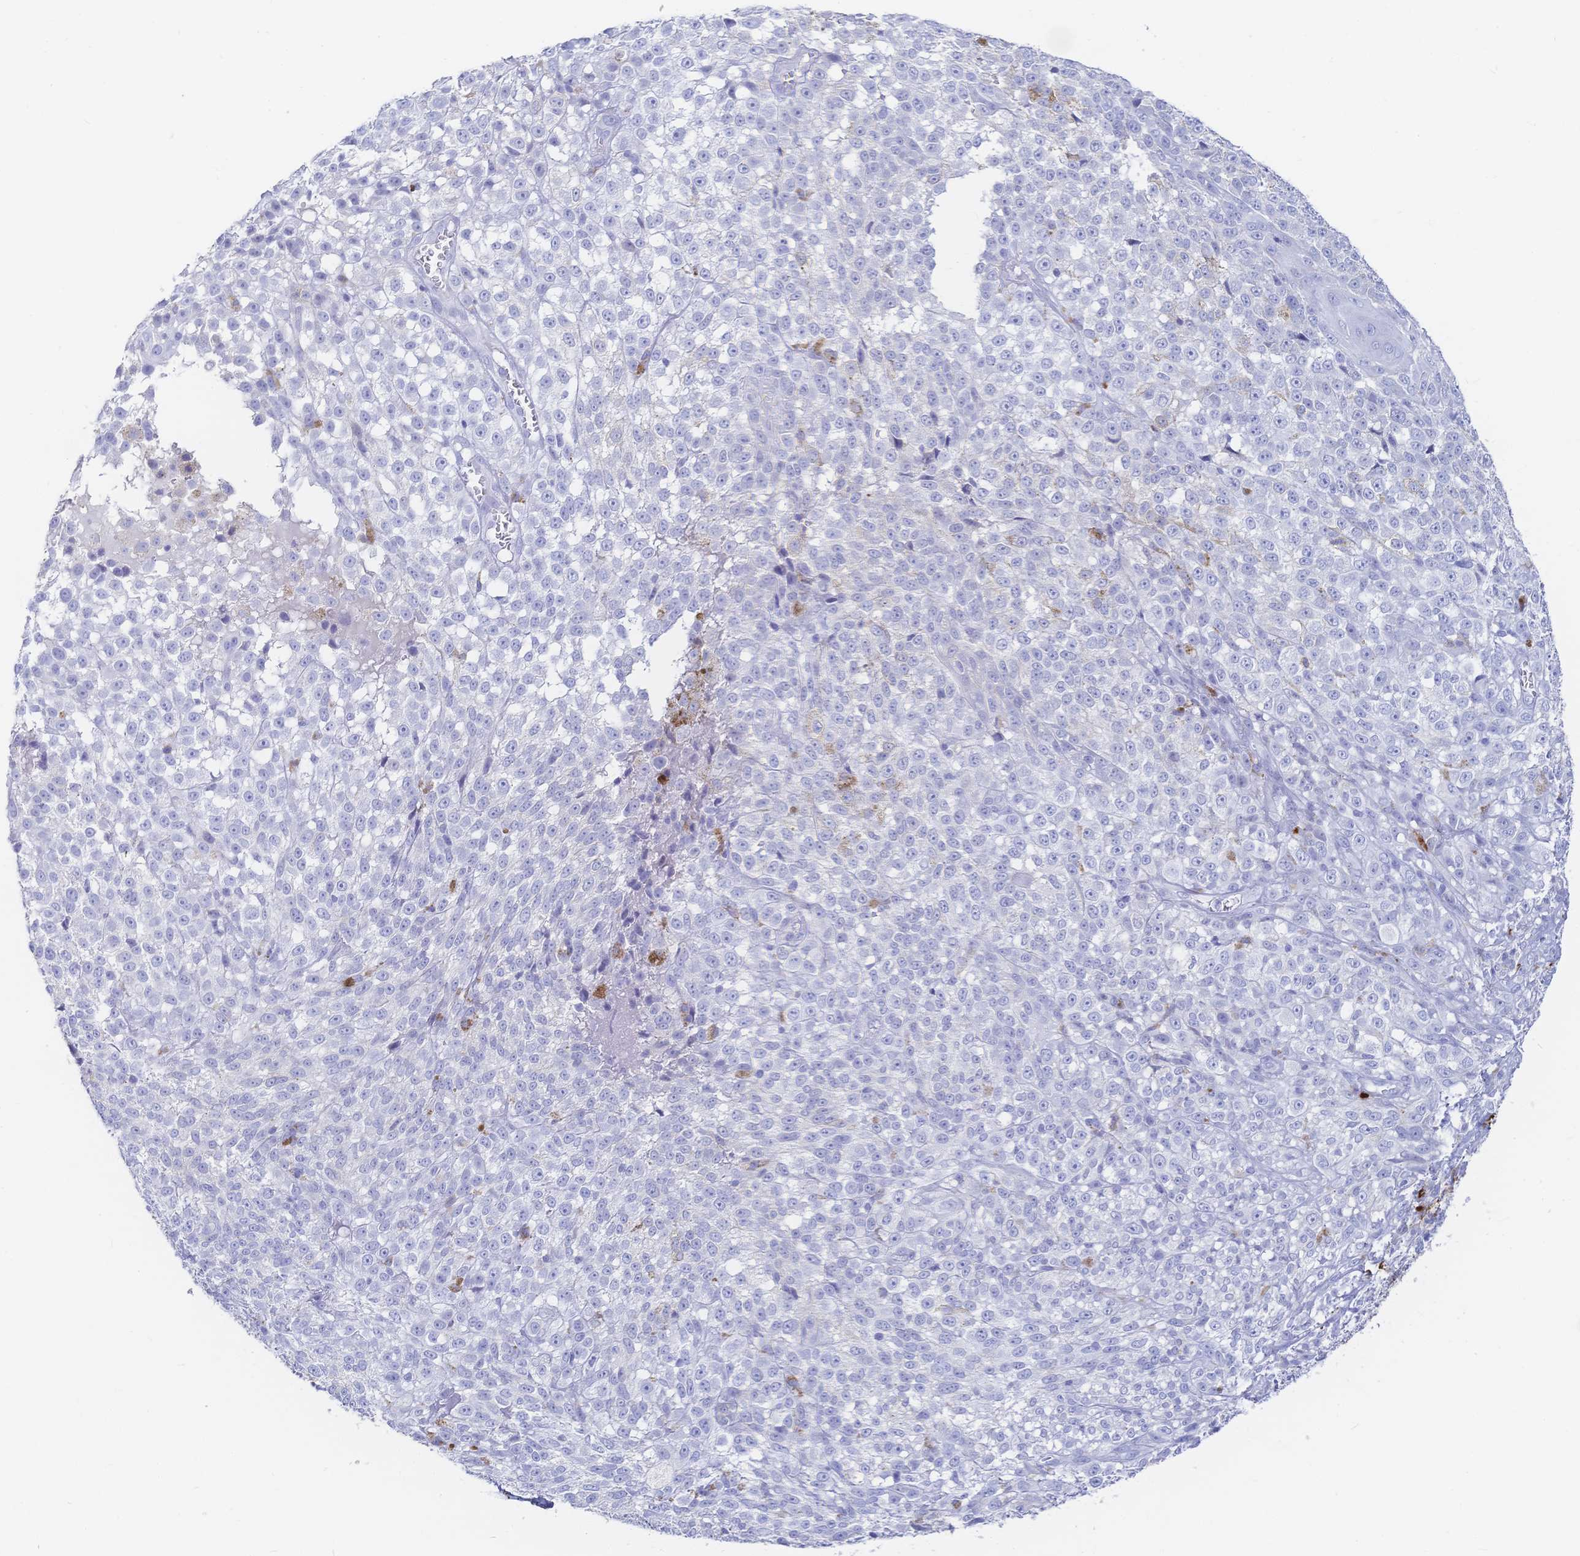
{"staining": {"intensity": "negative", "quantity": "none", "location": "none"}, "tissue": "melanoma", "cell_type": "Tumor cells", "image_type": "cancer", "snomed": [{"axis": "morphology", "description": "Malignant melanoma, NOS"}, {"axis": "topography", "description": "Skin"}], "caption": "Tumor cells show no significant protein staining in malignant melanoma. (Brightfield microscopy of DAB (3,3'-diaminobenzidine) immunohistochemistry at high magnification).", "gene": "IL2RB", "patient": {"sex": "male", "age": 79}}